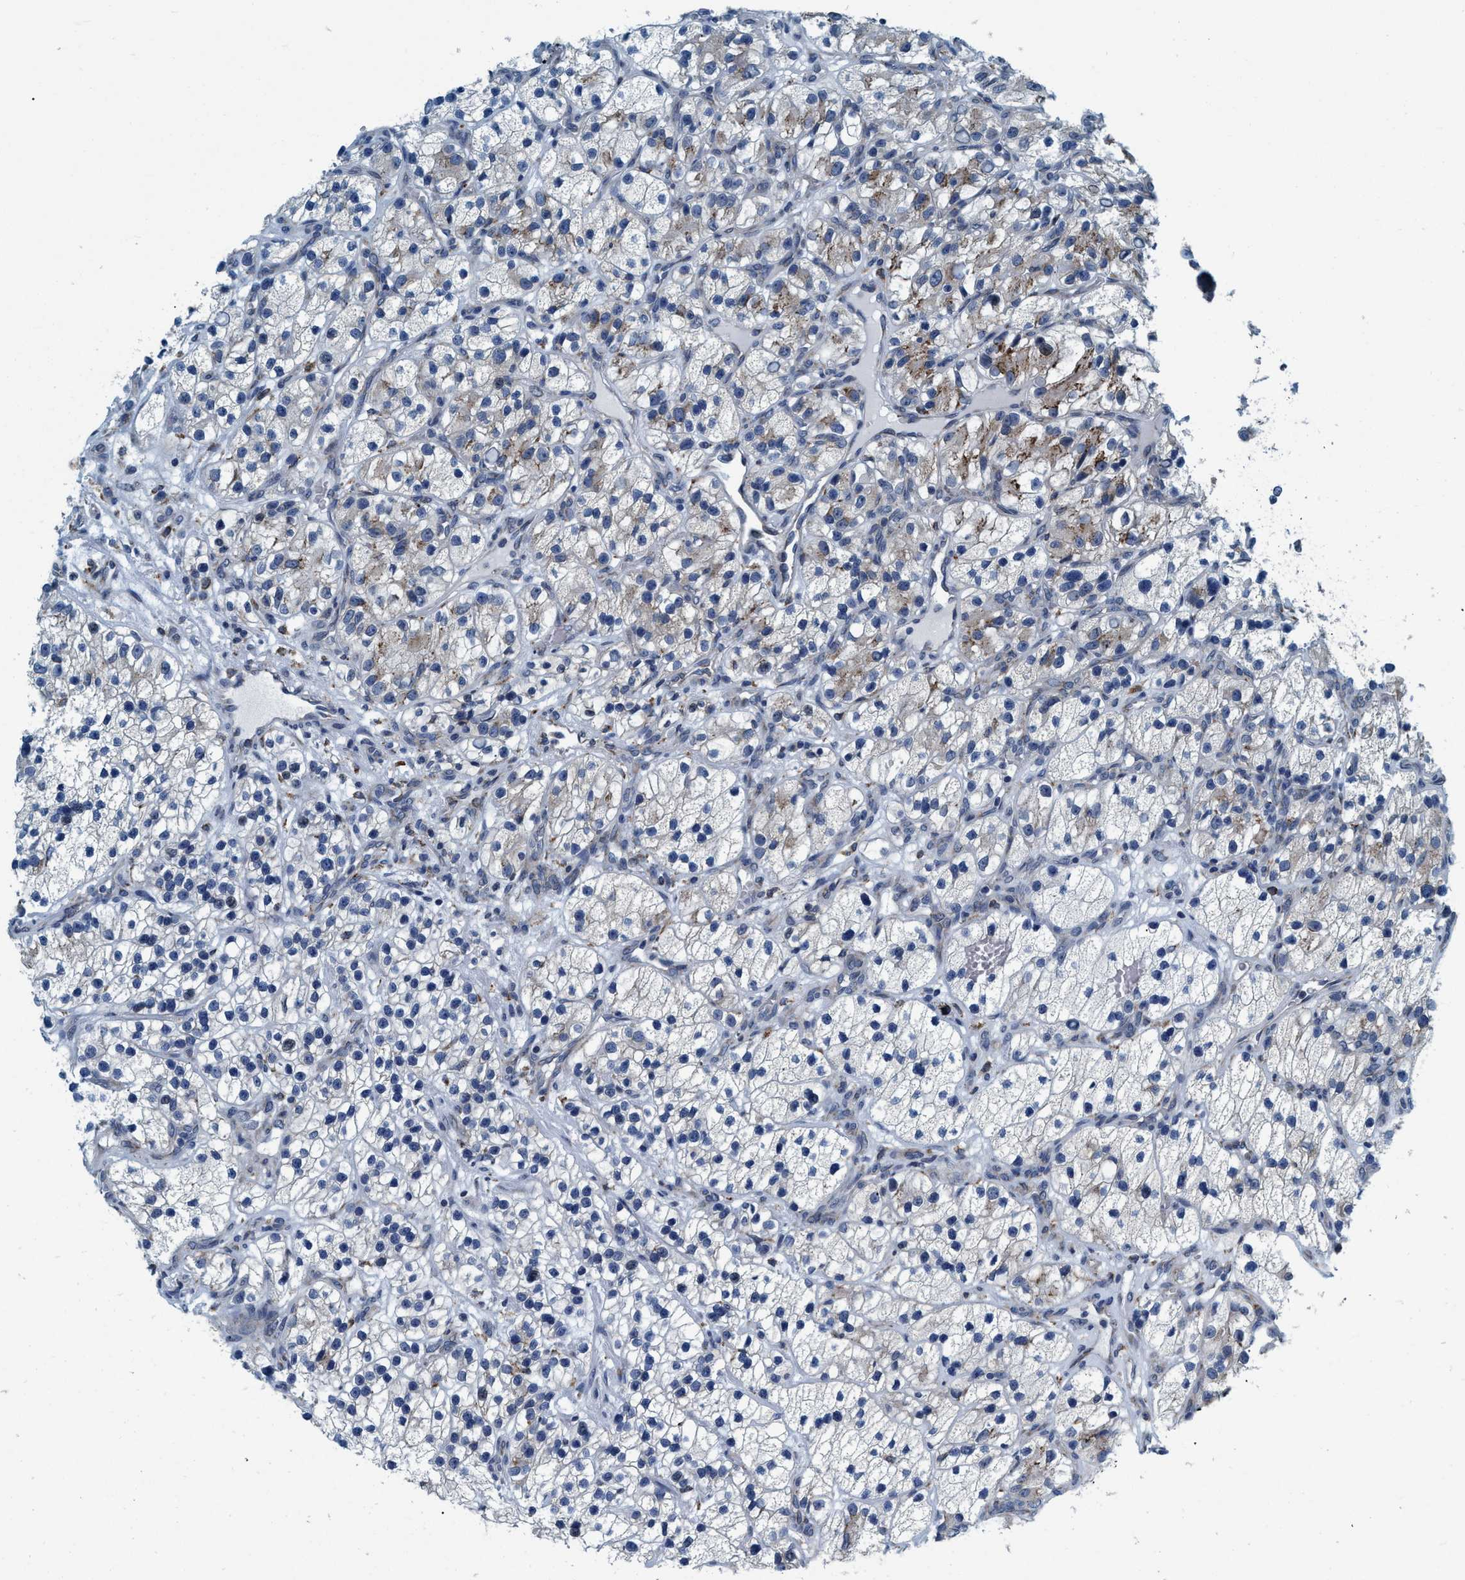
{"staining": {"intensity": "weak", "quantity": "<25%", "location": "cytoplasmic/membranous"}, "tissue": "renal cancer", "cell_type": "Tumor cells", "image_type": "cancer", "snomed": [{"axis": "morphology", "description": "Adenocarcinoma, NOS"}, {"axis": "topography", "description": "Kidney"}], "caption": "Human renal cancer stained for a protein using immunohistochemistry shows no staining in tumor cells.", "gene": "ARMC9", "patient": {"sex": "female", "age": 57}}